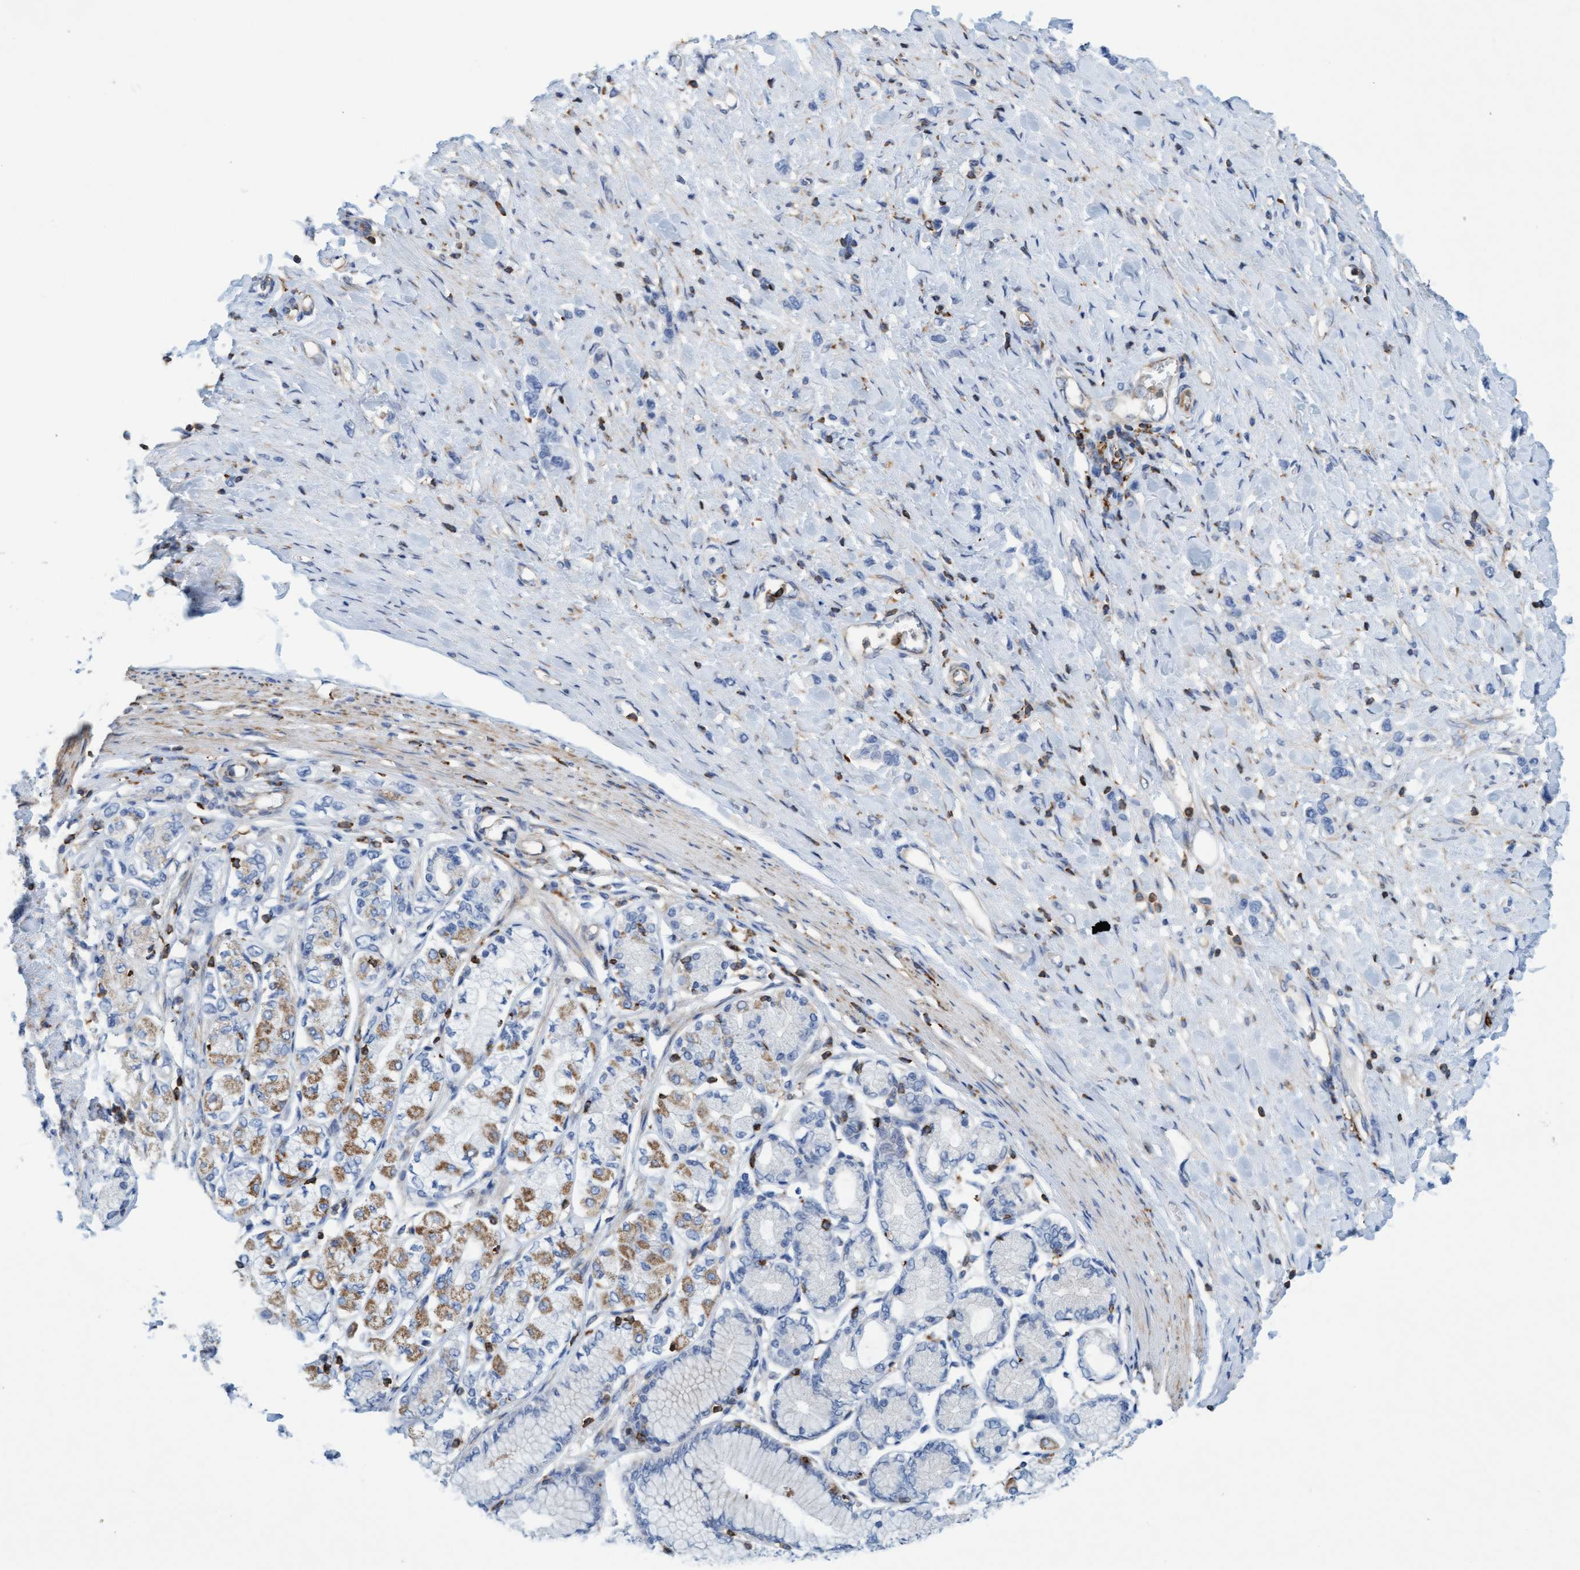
{"staining": {"intensity": "negative", "quantity": "none", "location": "none"}, "tissue": "stomach cancer", "cell_type": "Tumor cells", "image_type": "cancer", "snomed": [{"axis": "morphology", "description": "Adenocarcinoma, NOS"}, {"axis": "topography", "description": "Stomach"}], "caption": "A micrograph of stomach cancer stained for a protein reveals no brown staining in tumor cells.", "gene": "FNBP1", "patient": {"sex": "female", "age": 65}}